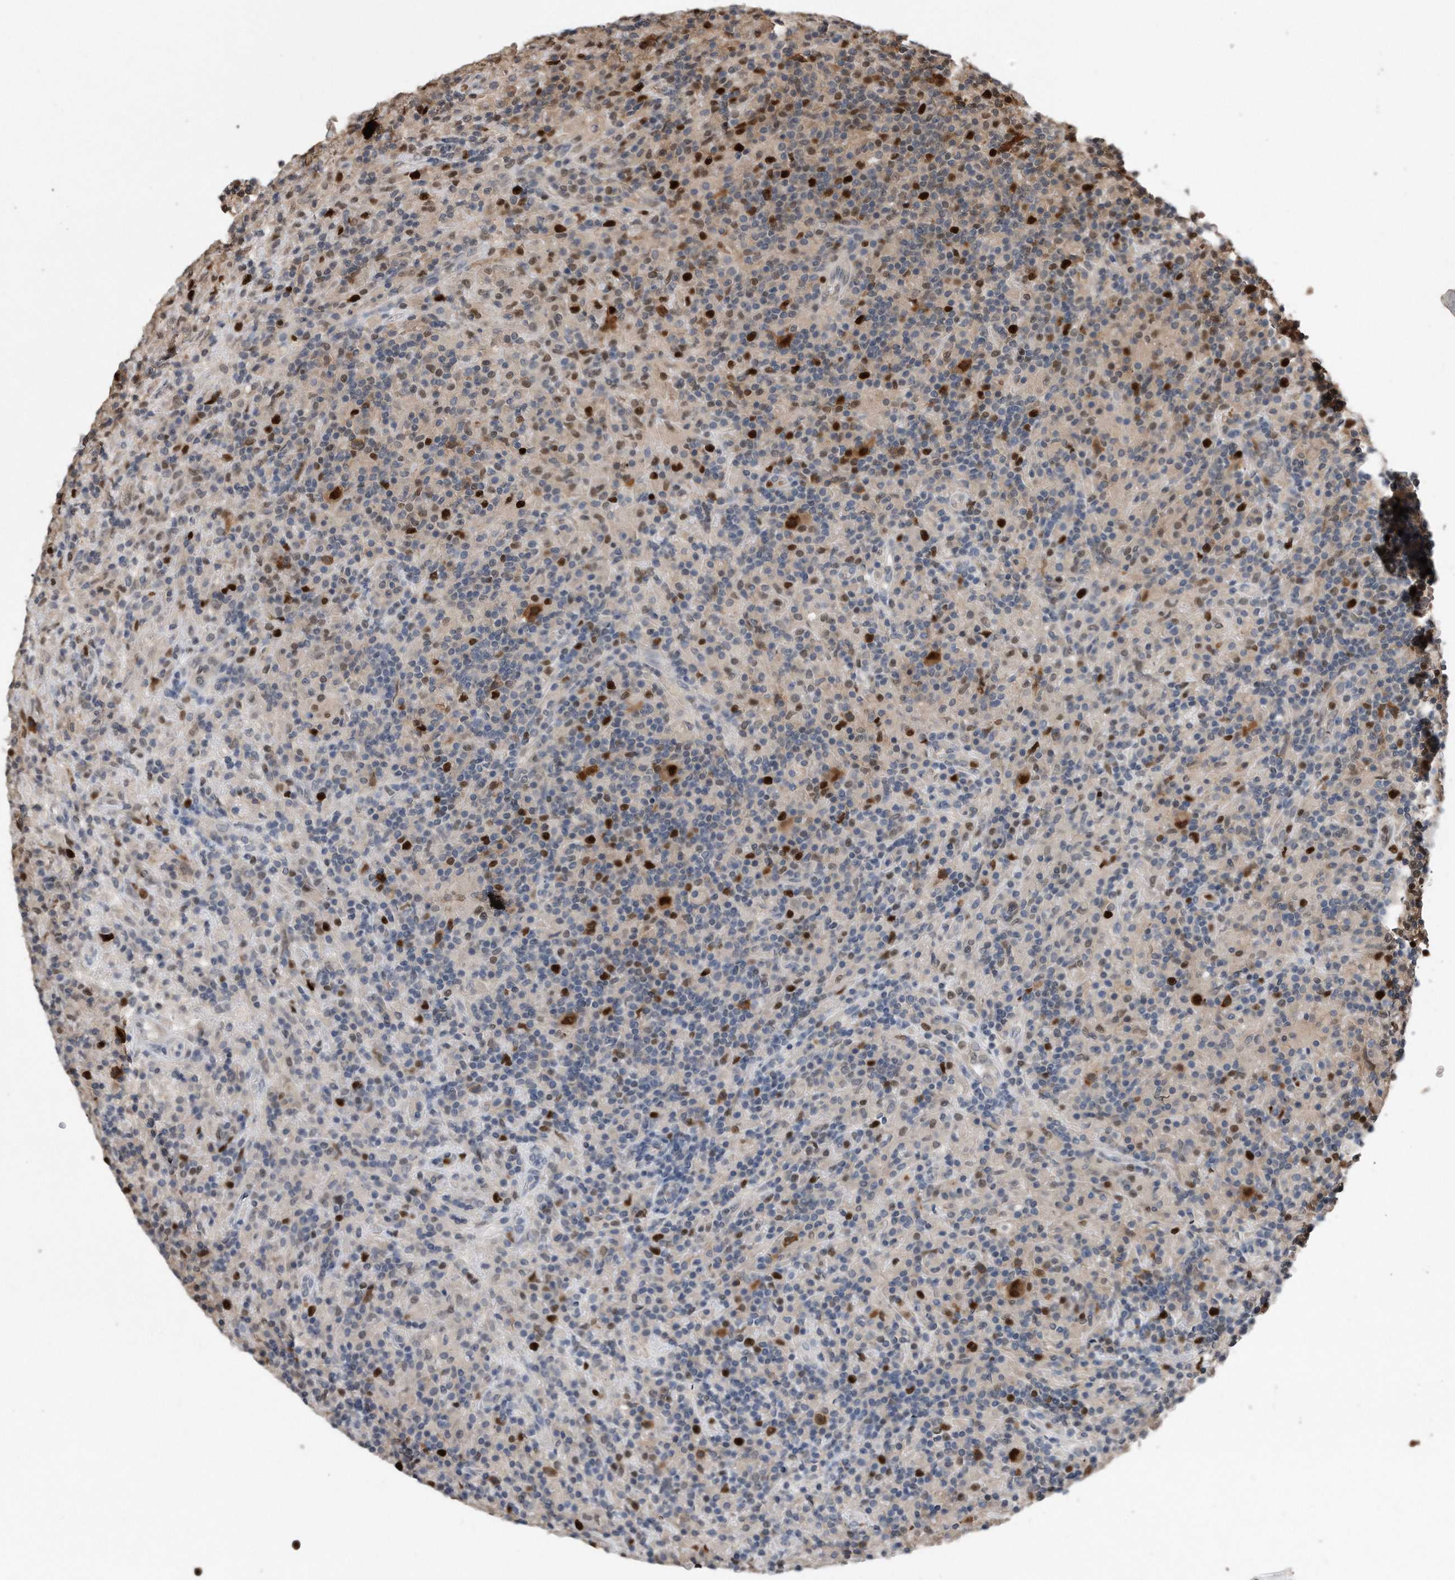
{"staining": {"intensity": "strong", "quantity": ">75%", "location": "nuclear"}, "tissue": "lymphoma", "cell_type": "Tumor cells", "image_type": "cancer", "snomed": [{"axis": "morphology", "description": "Hodgkin's disease, NOS"}, {"axis": "topography", "description": "Lymph node"}], "caption": "Tumor cells reveal high levels of strong nuclear positivity in approximately >75% of cells in human Hodgkin's disease. (DAB = brown stain, brightfield microscopy at high magnification).", "gene": "PCNA", "patient": {"sex": "male", "age": 70}}